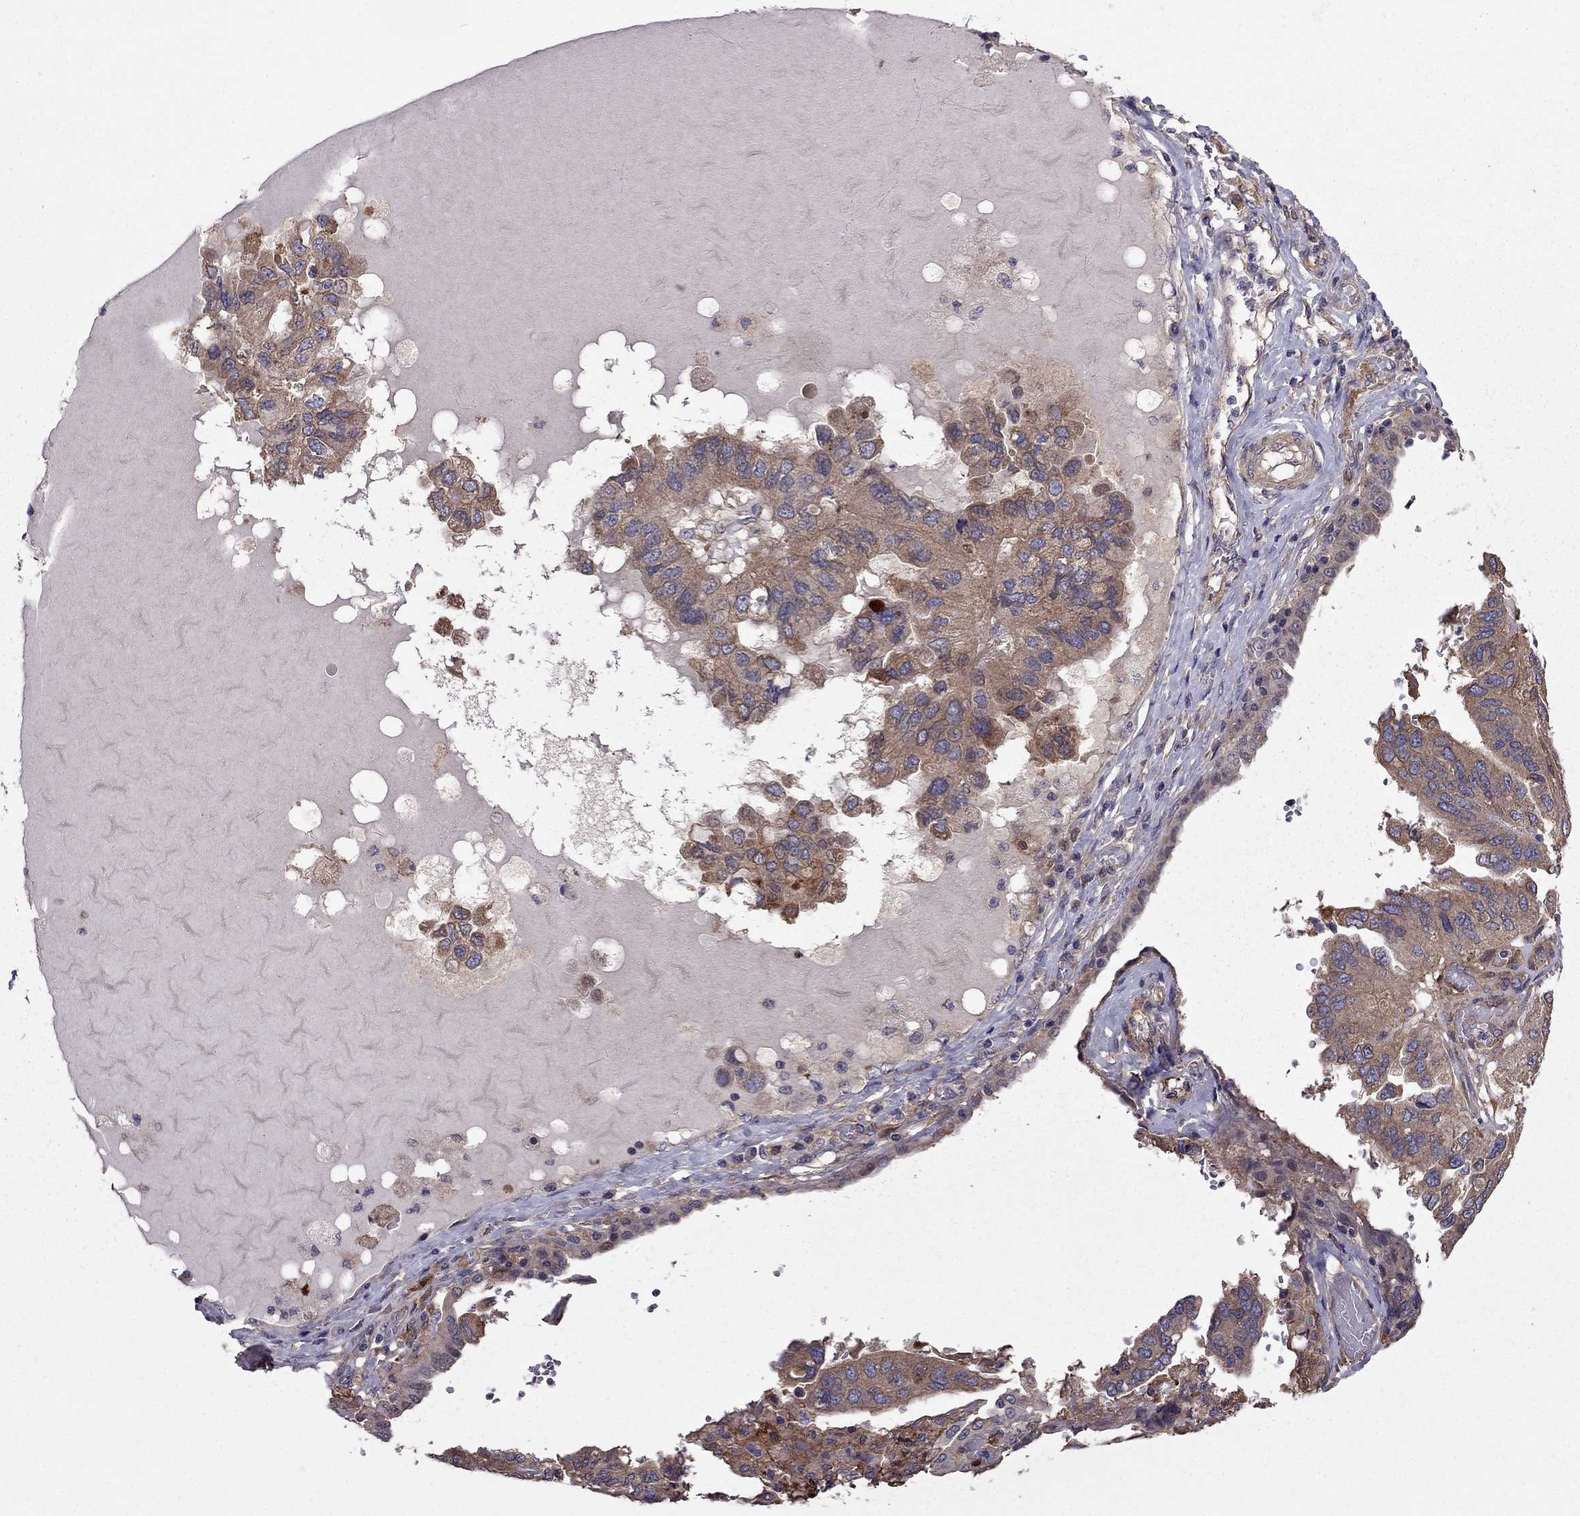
{"staining": {"intensity": "moderate", "quantity": "25%-75%", "location": "cytoplasmic/membranous"}, "tissue": "ovarian cancer", "cell_type": "Tumor cells", "image_type": "cancer", "snomed": [{"axis": "morphology", "description": "Cystadenocarcinoma, serous, NOS"}, {"axis": "topography", "description": "Ovary"}], "caption": "IHC histopathology image of neoplastic tissue: ovarian cancer stained using immunohistochemistry shows medium levels of moderate protein expression localized specifically in the cytoplasmic/membranous of tumor cells, appearing as a cytoplasmic/membranous brown color.", "gene": "ITGB1", "patient": {"sex": "female", "age": 79}}